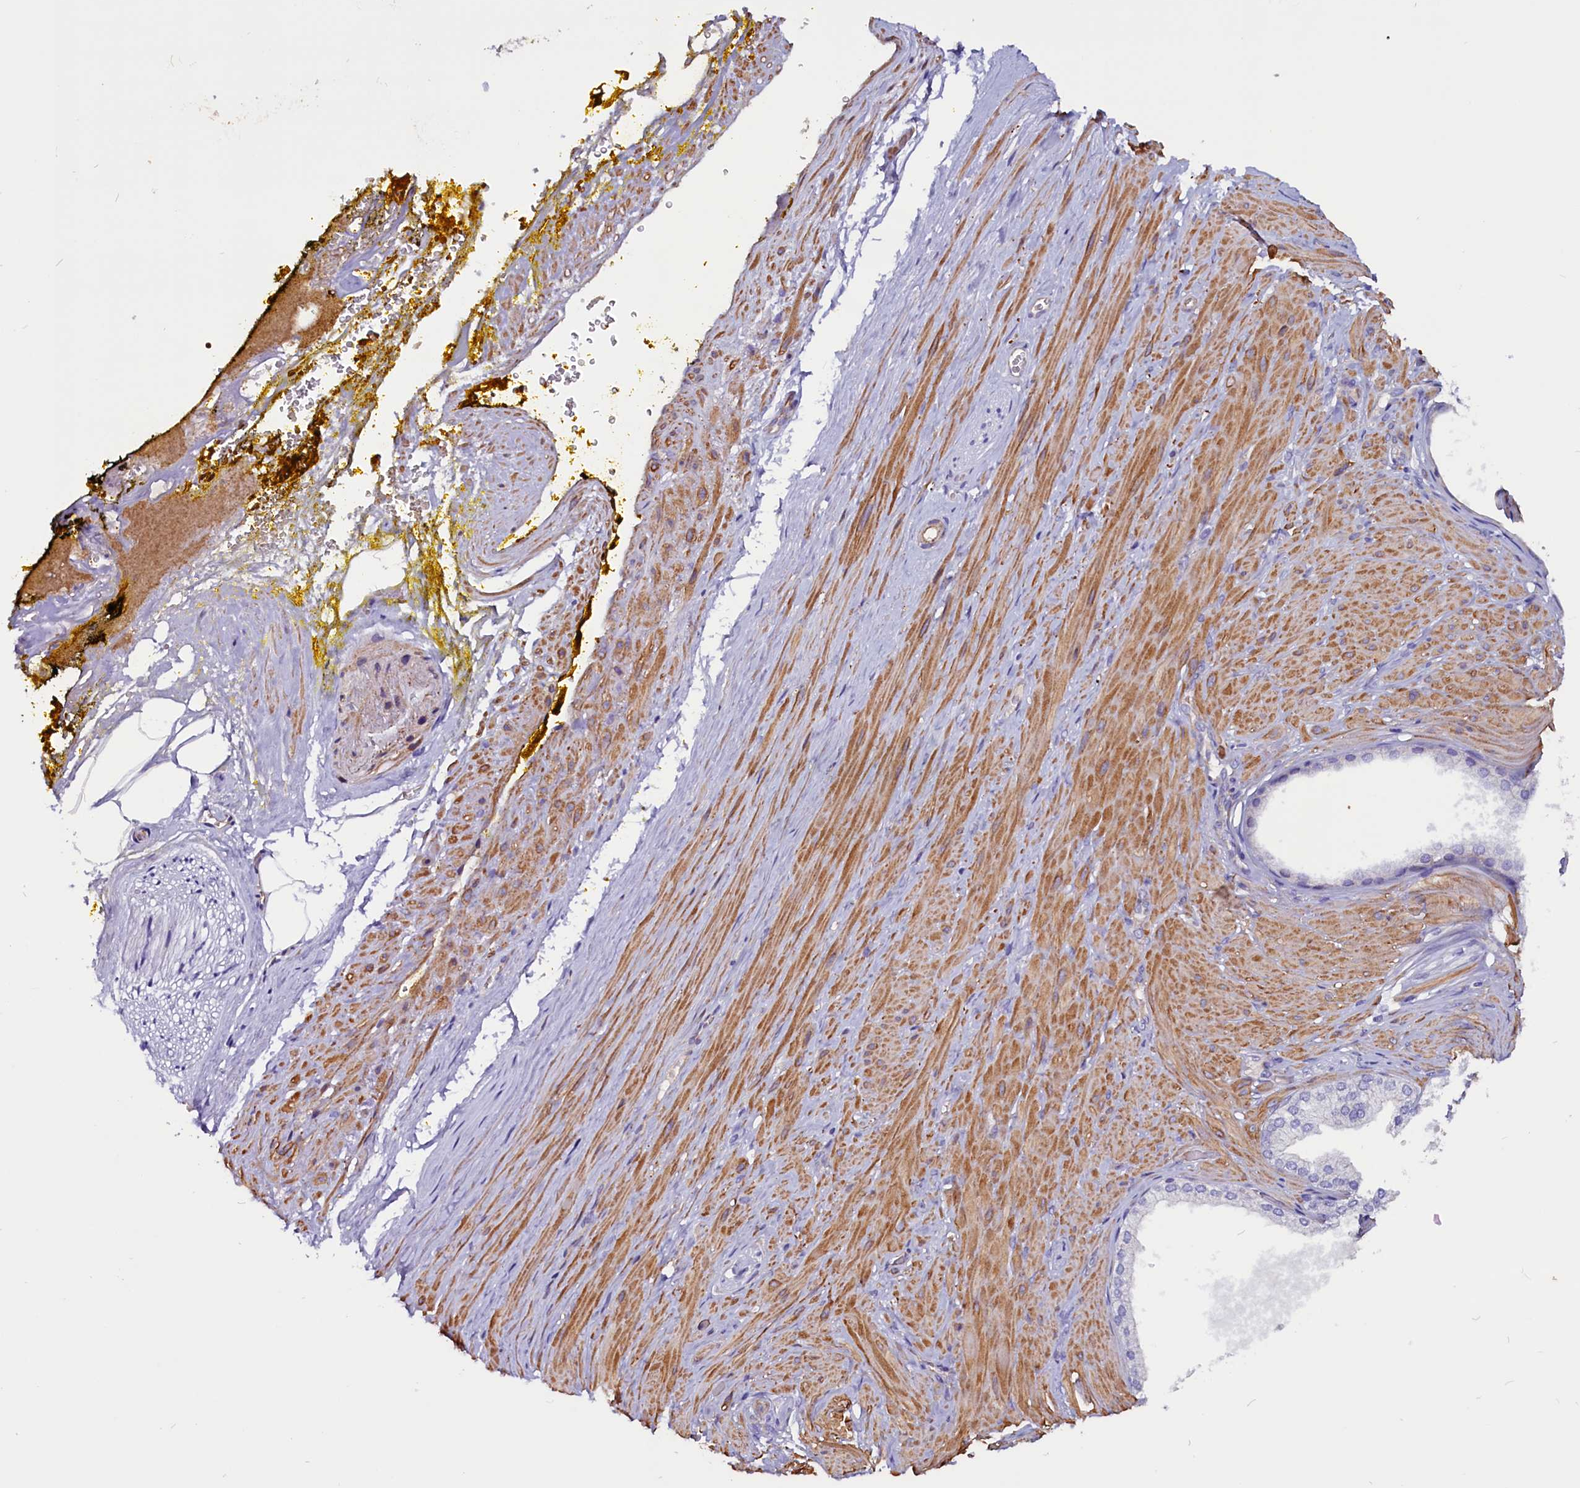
{"staining": {"intensity": "negative", "quantity": "none", "location": "none"}, "tissue": "adipose tissue", "cell_type": "Adipocytes", "image_type": "normal", "snomed": [{"axis": "morphology", "description": "Normal tissue, NOS"}, {"axis": "morphology", "description": "Adenocarcinoma, Low grade"}, {"axis": "topography", "description": "Prostate"}, {"axis": "topography", "description": "Peripheral nerve tissue"}], "caption": "An immunohistochemistry (IHC) photomicrograph of benign adipose tissue is shown. There is no staining in adipocytes of adipose tissue. (DAB (3,3'-diaminobenzidine) IHC, high magnification).", "gene": "ZNF749", "patient": {"sex": "male", "age": 63}}